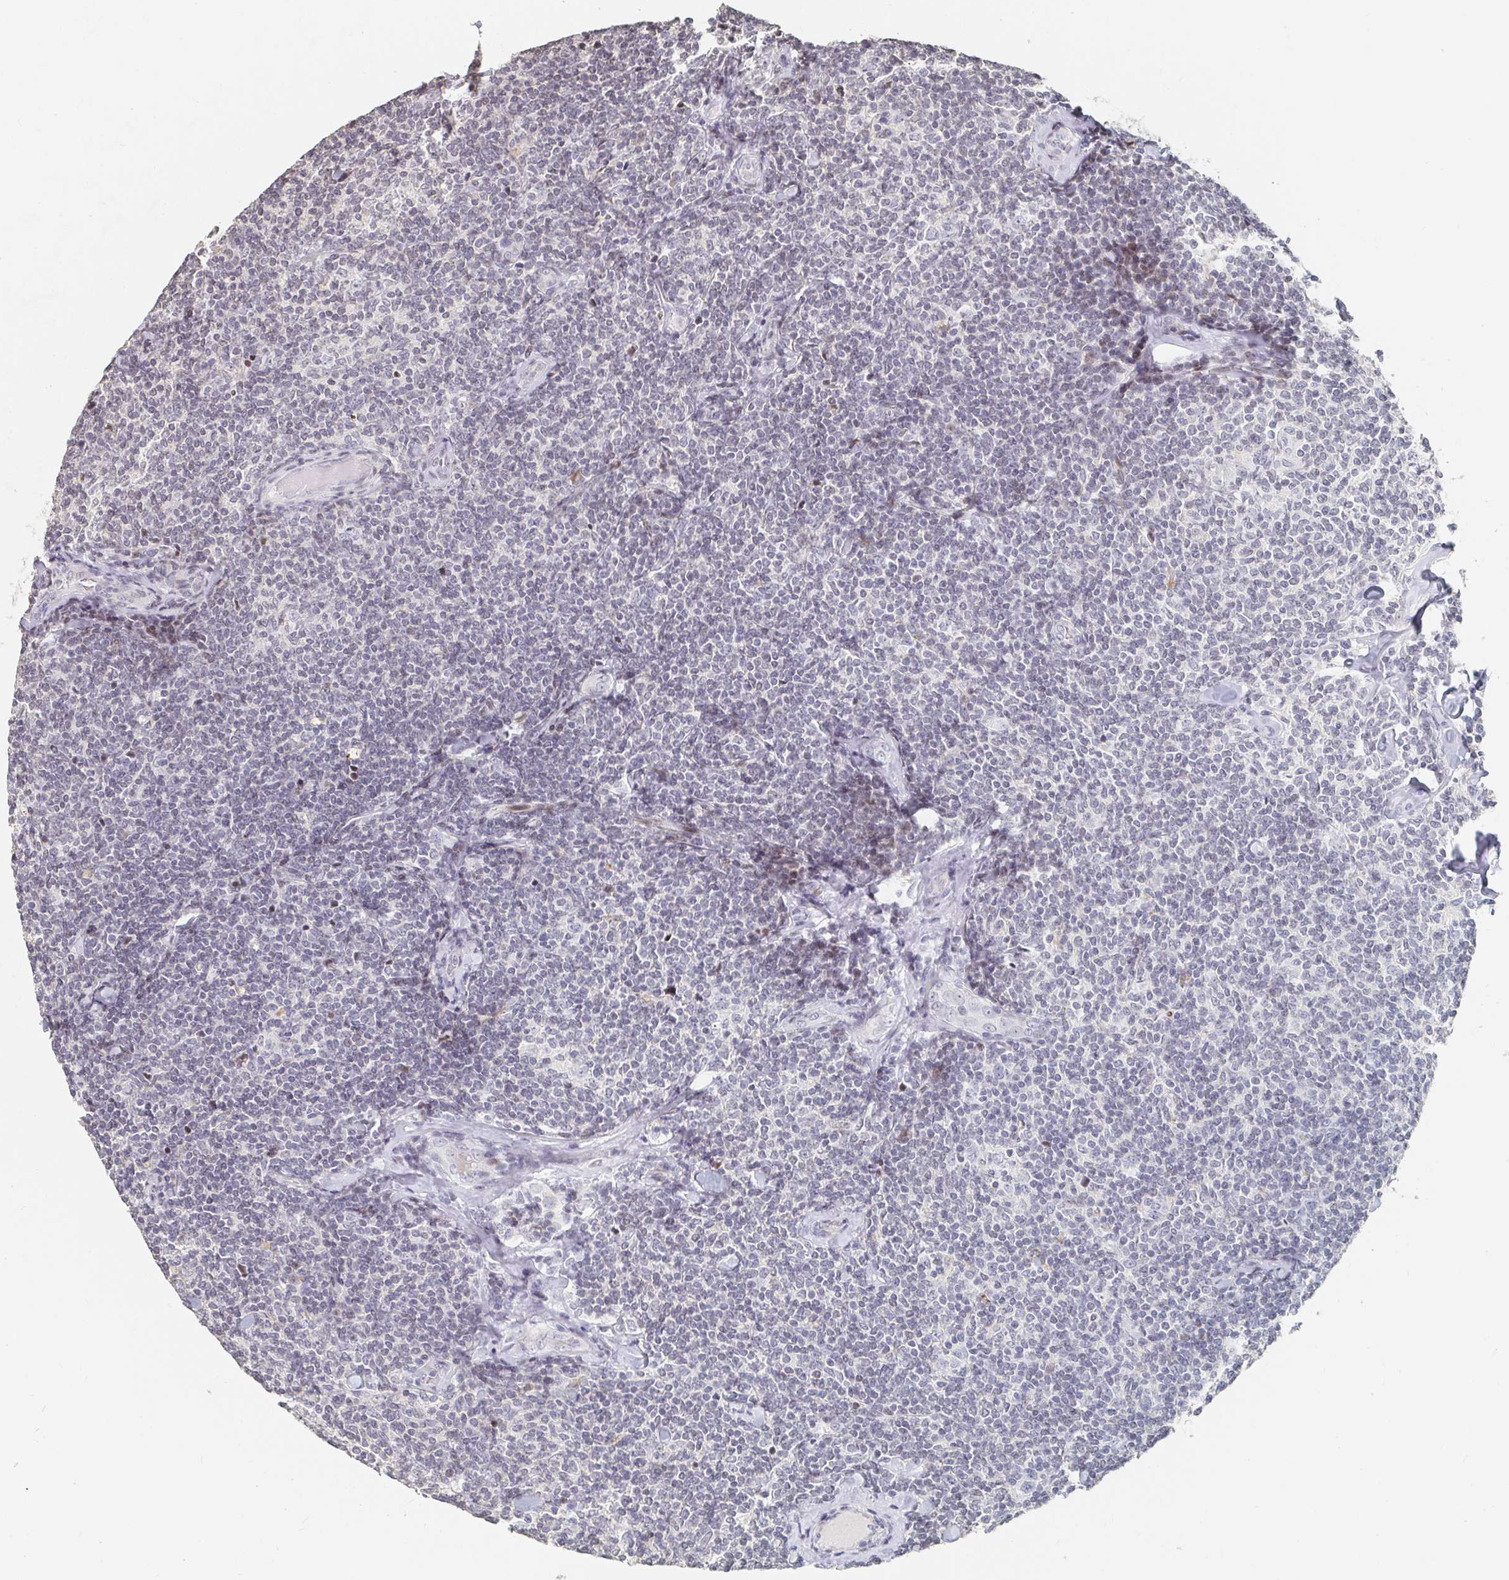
{"staining": {"intensity": "negative", "quantity": "none", "location": "none"}, "tissue": "lymphoma", "cell_type": "Tumor cells", "image_type": "cancer", "snomed": [{"axis": "morphology", "description": "Malignant lymphoma, non-Hodgkin's type, Low grade"}, {"axis": "topography", "description": "Lymph node"}], "caption": "IHC of human malignant lymphoma, non-Hodgkin's type (low-grade) demonstrates no staining in tumor cells.", "gene": "NME9", "patient": {"sex": "female", "age": 56}}